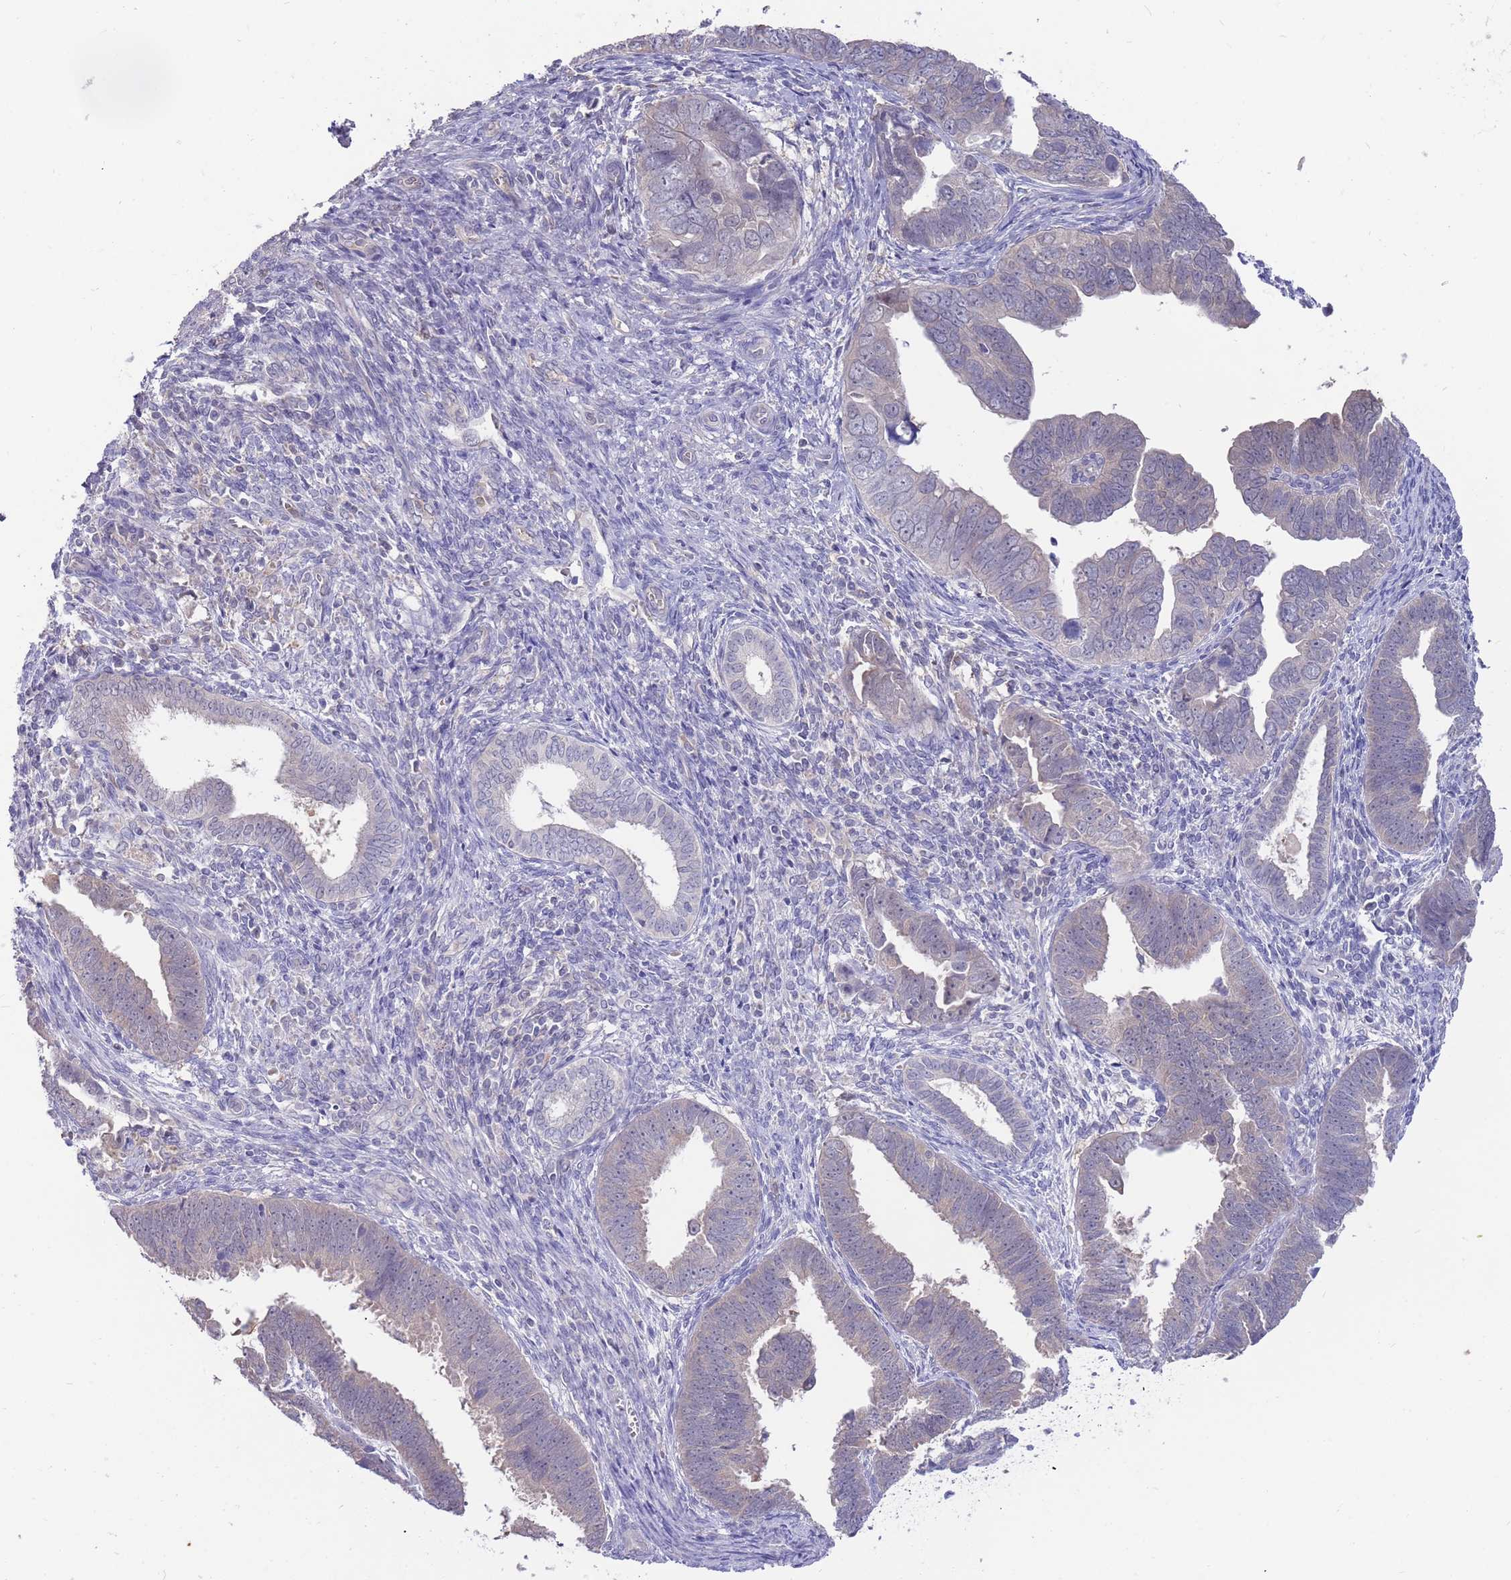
{"staining": {"intensity": "weak", "quantity": "25%-75%", "location": "cytoplasmic/membranous"}, "tissue": "endometrial cancer", "cell_type": "Tumor cells", "image_type": "cancer", "snomed": [{"axis": "morphology", "description": "Adenocarcinoma, NOS"}, {"axis": "topography", "description": "Endometrium"}], "caption": "Immunohistochemistry (IHC) of endometrial adenocarcinoma demonstrates low levels of weak cytoplasmic/membranous positivity in about 25%-75% of tumor cells.", "gene": "AP5S1", "patient": {"sex": "female", "age": 75}}